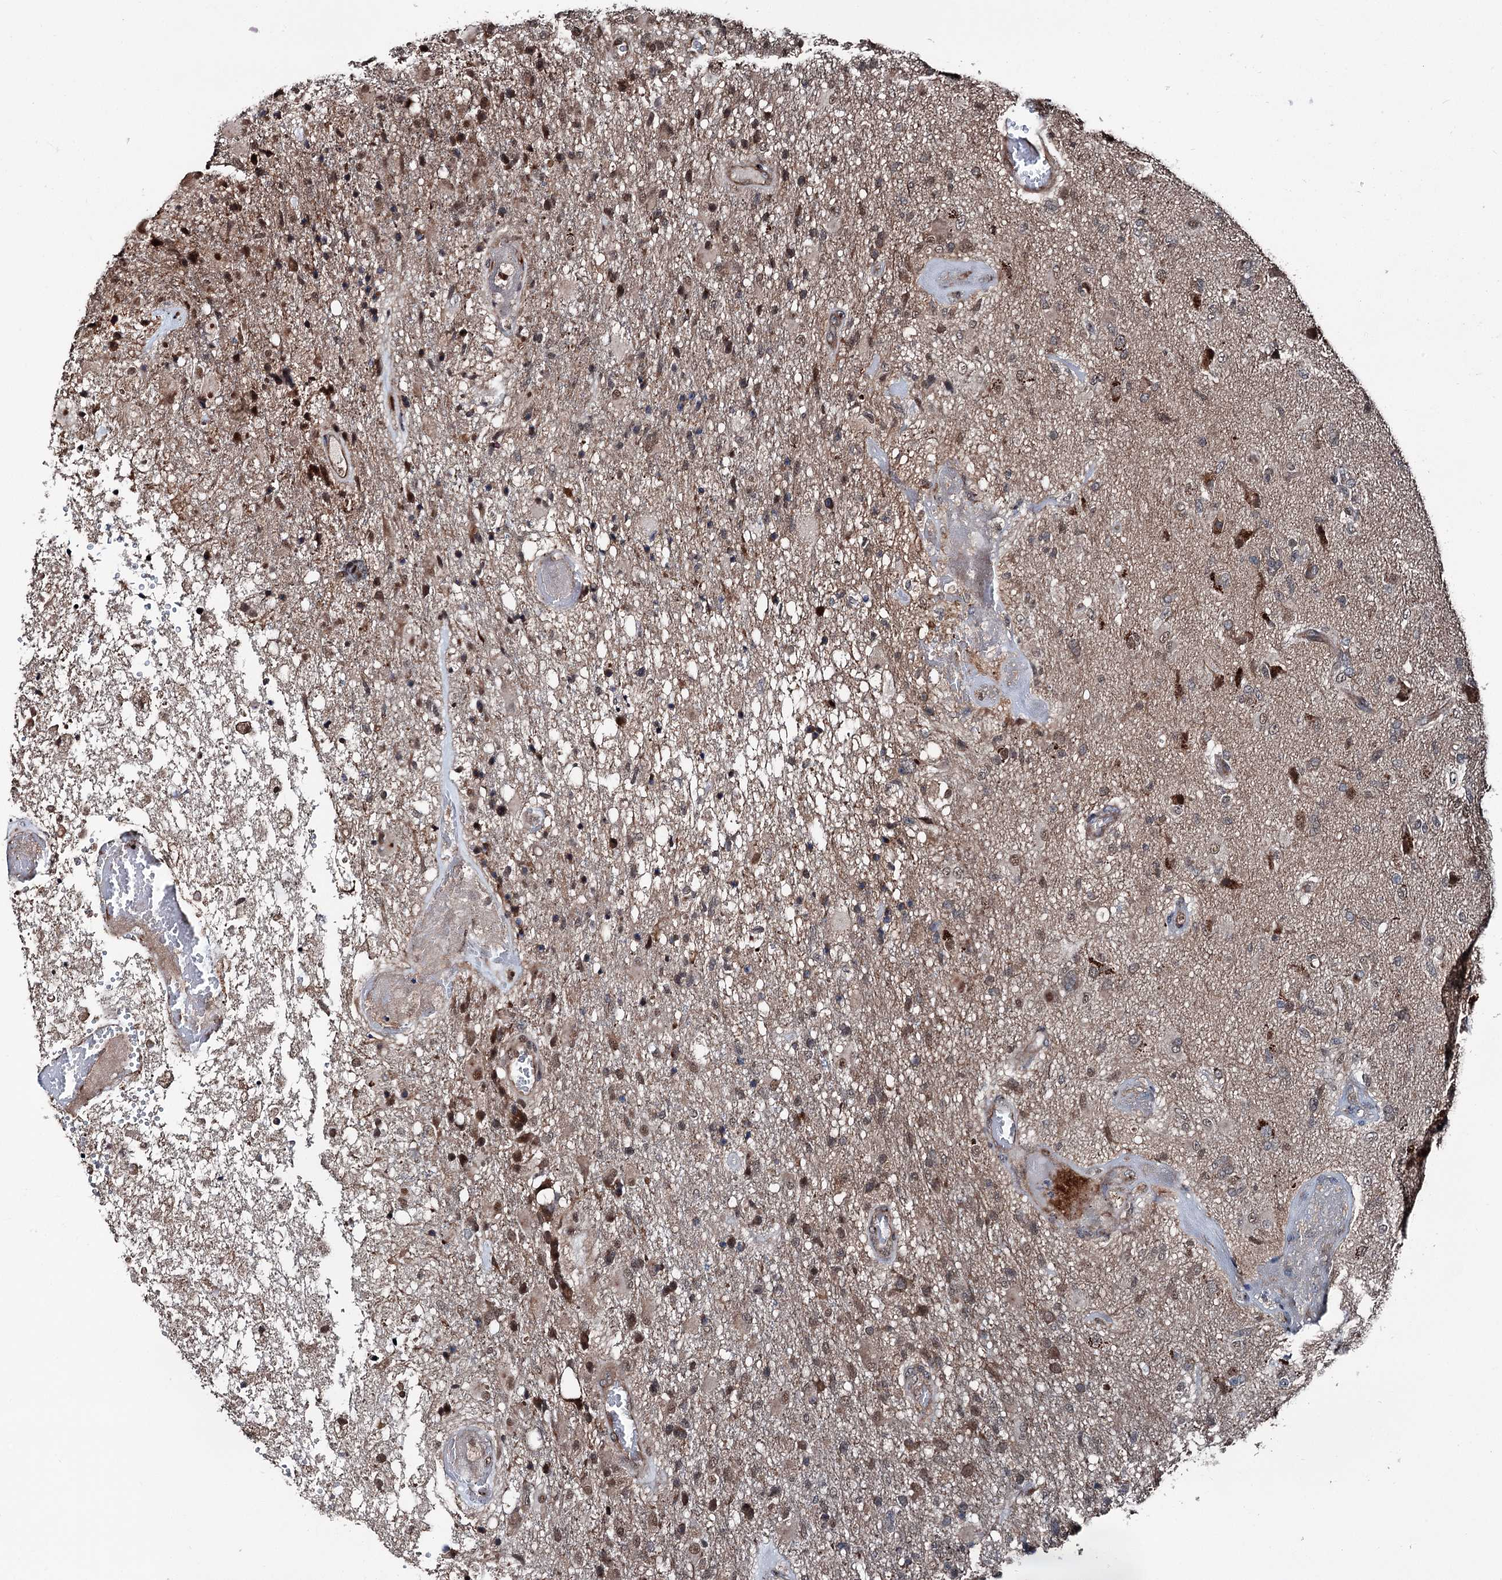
{"staining": {"intensity": "moderate", "quantity": "25%-75%", "location": "nuclear"}, "tissue": "glioma", "cell_type": "Tumor cells", "image_type": "cancer", "snomed": [{"axis": "morphology", "description": "Glioma, malignant, High grade"}, {"axis": "topography", "description": "Brain"}], "caption": "Approximately 25%-75% of tumor cells in human high-grade glioma (malignant) display moderate nuclear protein expression as visualized by brown immunohistochemical staining.", "gene": "PSMD13", "patient": {"sex": "female", "age": 74}}